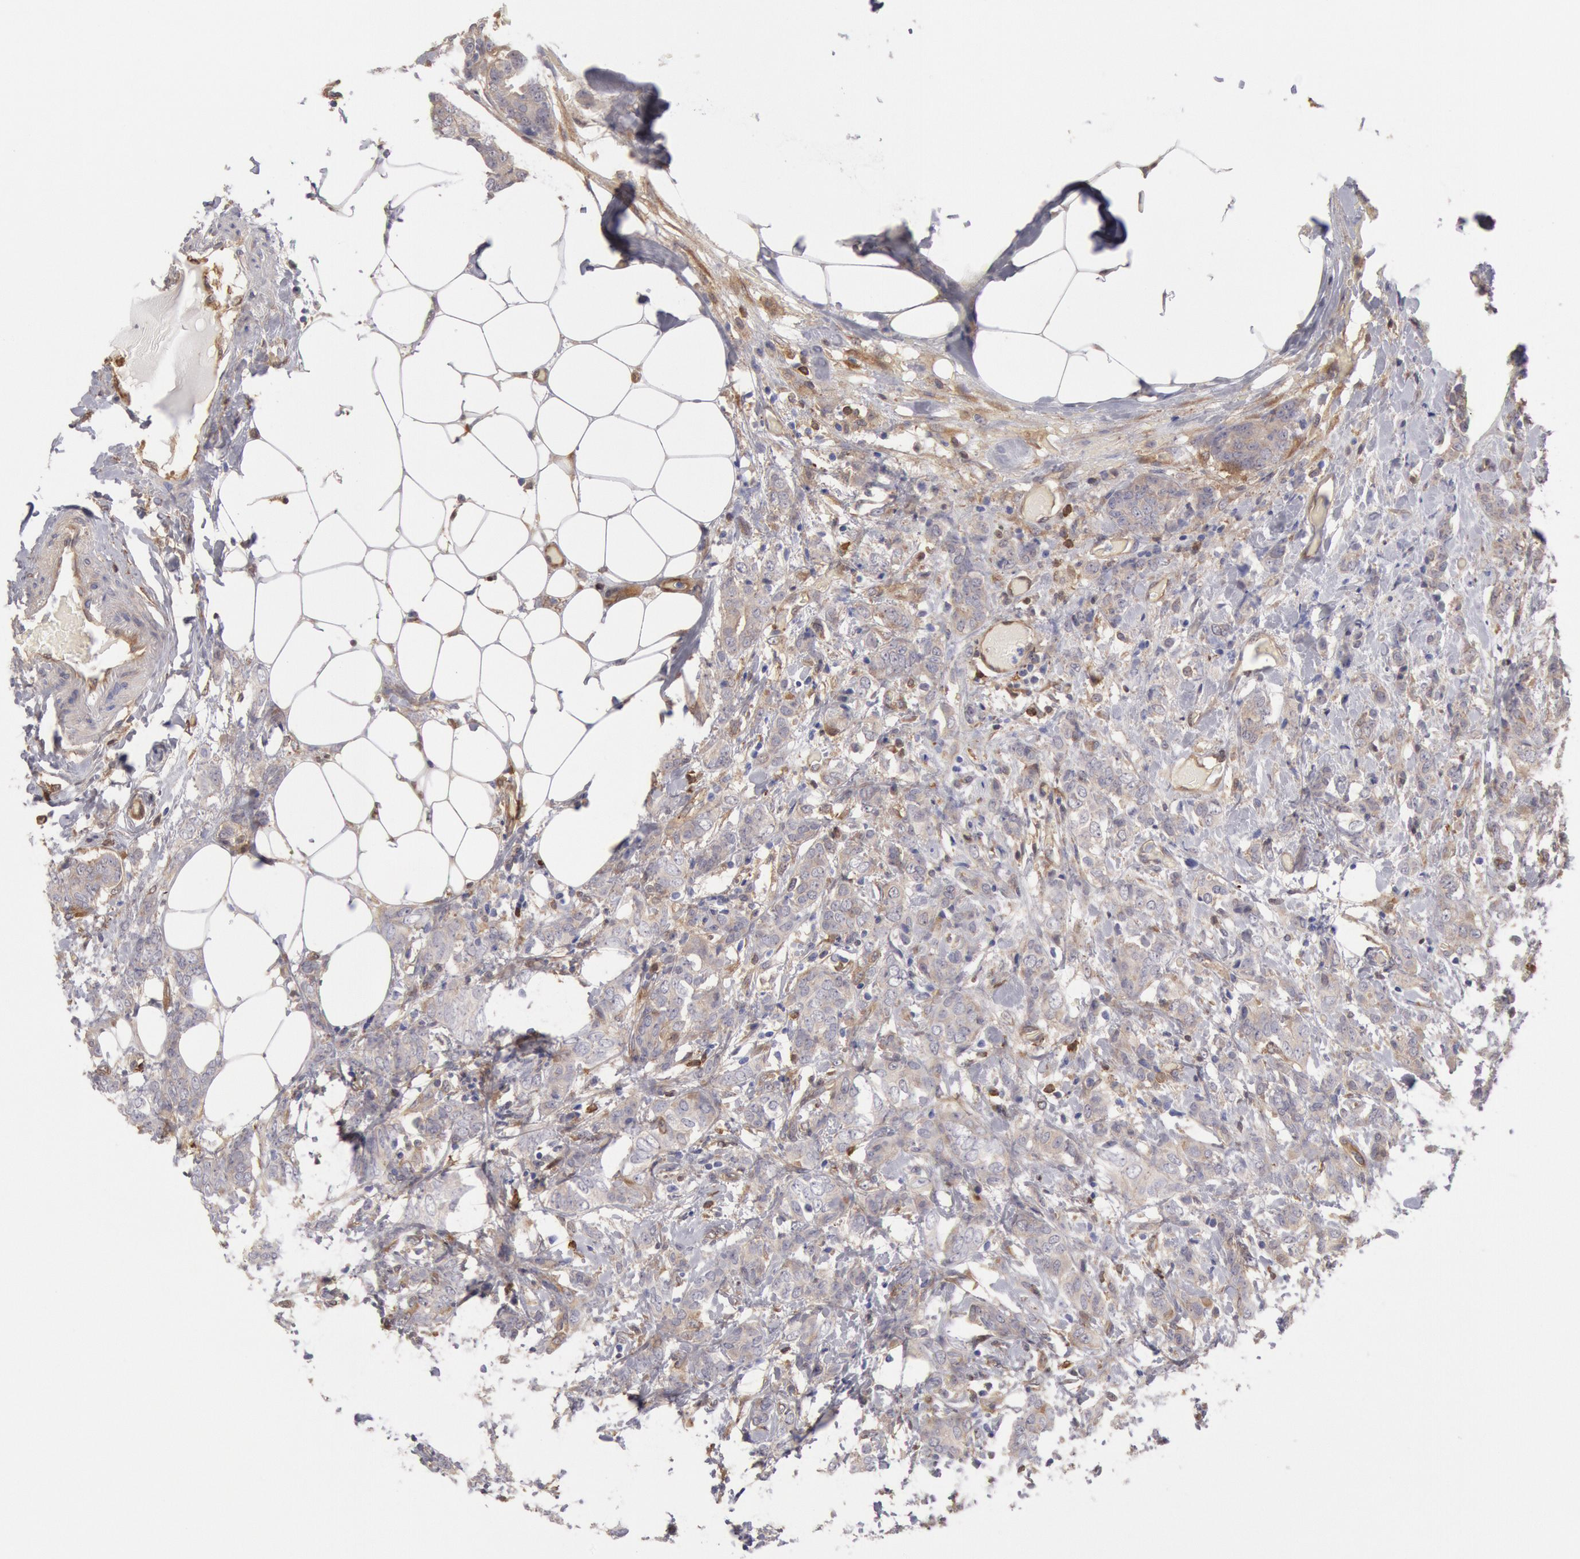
{"staining": {"intensity": "weak", "quantity": "25%-75%", "location": "cytoplasmic/membranous"}, "tissue": "breast cancer", "cell_type": "Tumor cells", "image_type": "cancer", "snomed": [{"axis": "morphology", "description": "Duct carcinoma"}, {"axis": "topography", "description": "Breast"}], "caption": "Protein expression by immunohistochemistry shows weak cytoplasmic/membranous staining in about 25%-75% of tumor cells in breast cancer. (Stains: DAB (3,3'-diaminobenzidine) in brown, nuclei in blue, Microscopy: brightfield microscopy at high magnification).", "gene": "CCDC50", "patient": {"sex": "female", "age": 53}}